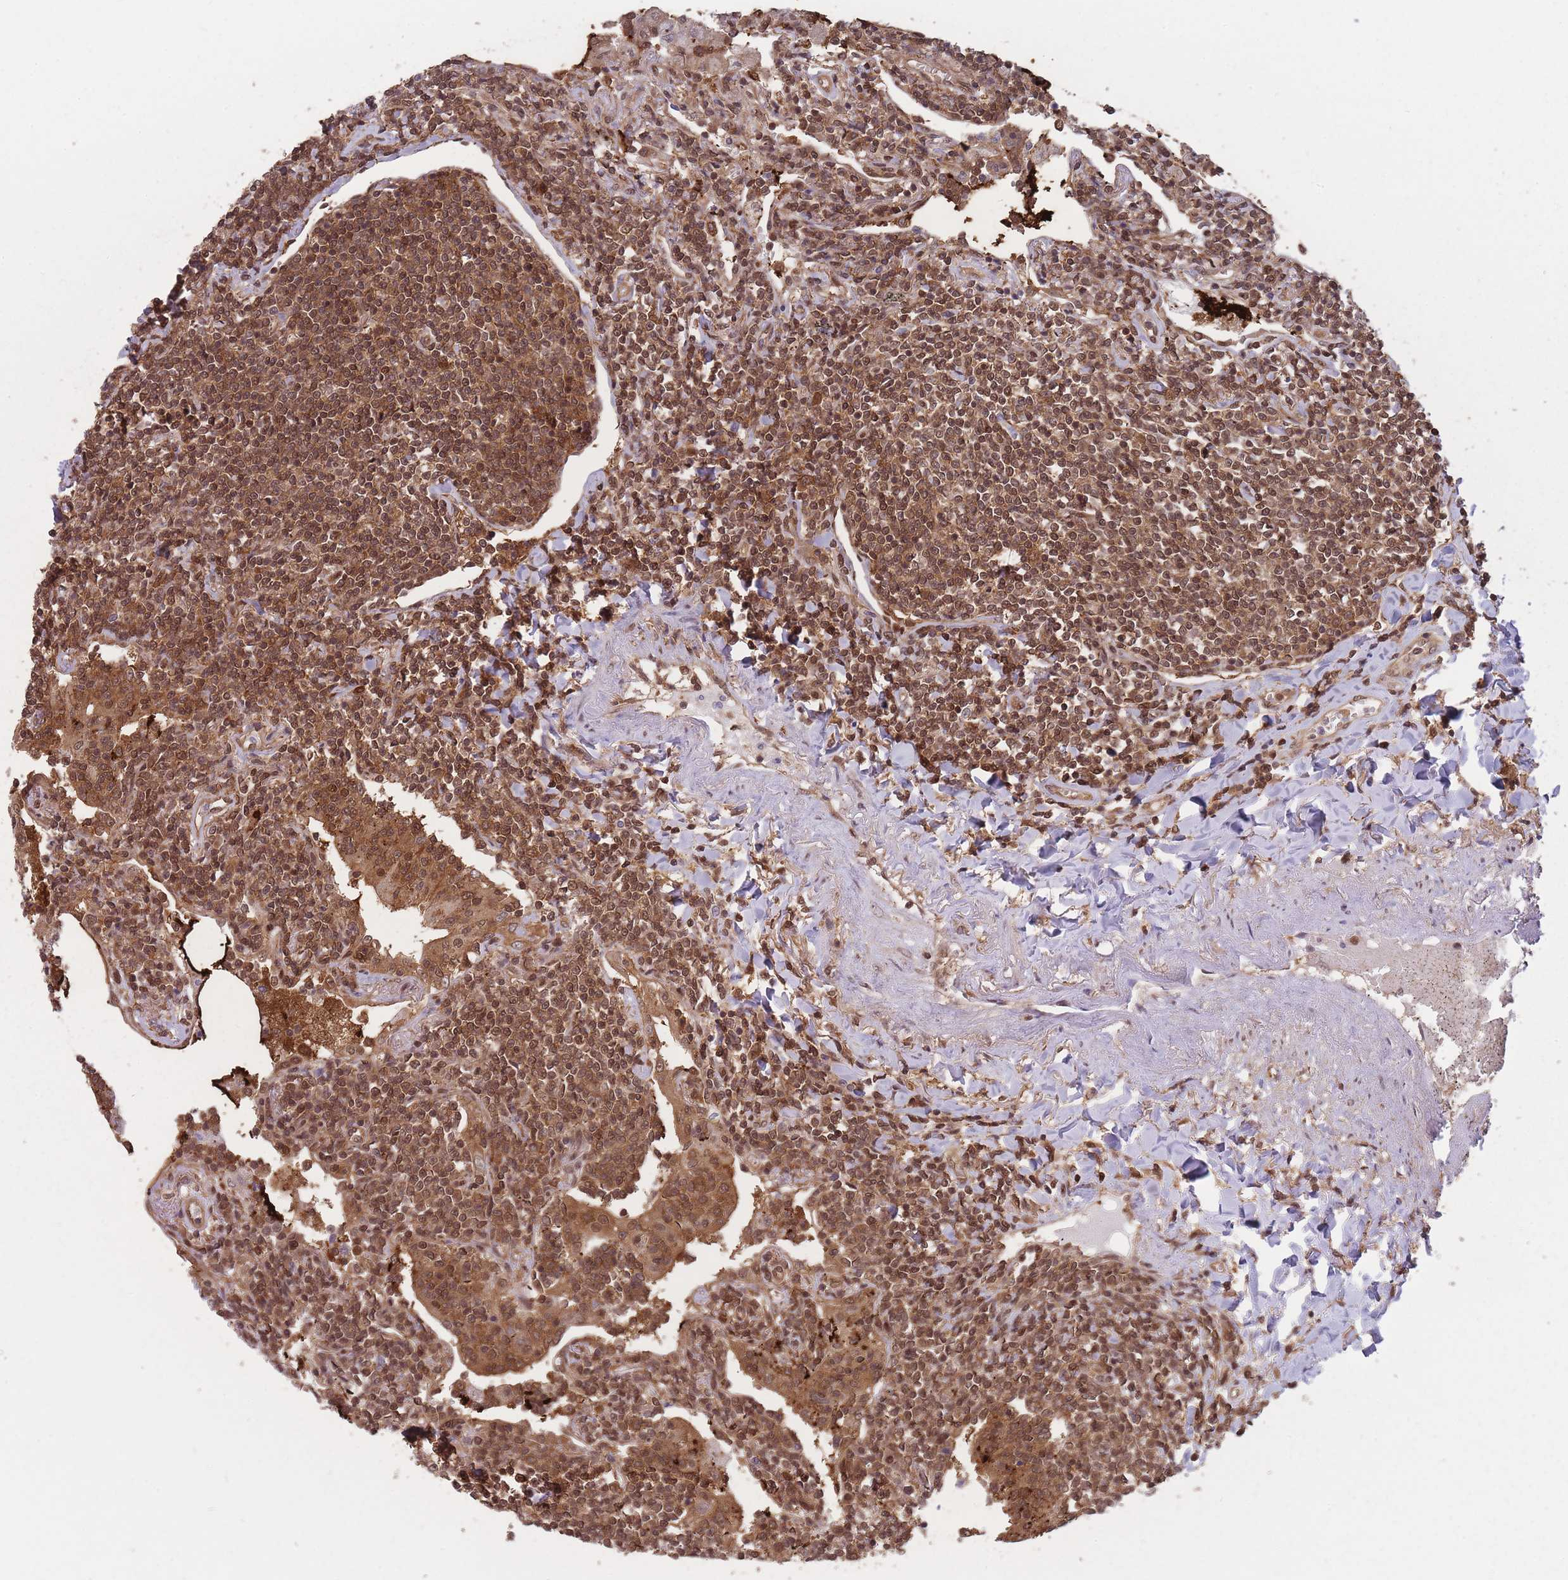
{"staining": {"intensity": "moderate", "quantity": ">75%", "location": "cytoplasmic/membranous,nuclear"}, "tissue": "lymphoma", "cell_type": "Tumor cells", "image_type": "cancer", "snomed": [{"axis": "morphology", "description": "Malignant lymphoma, non-Hodgkin's type, Low grade"}, {"axis": "topography", "description": "Lung"}], "caption": "Protein staining of low-grade malignant lymphoma, non-Hodgkin's type tissue demonstrates moderate cytoplasmic/membranous and nuclear staining in about >75% of tumor cells.", "gene": "PPP6R3", "patient": {"sex": "female", "age": 71}}